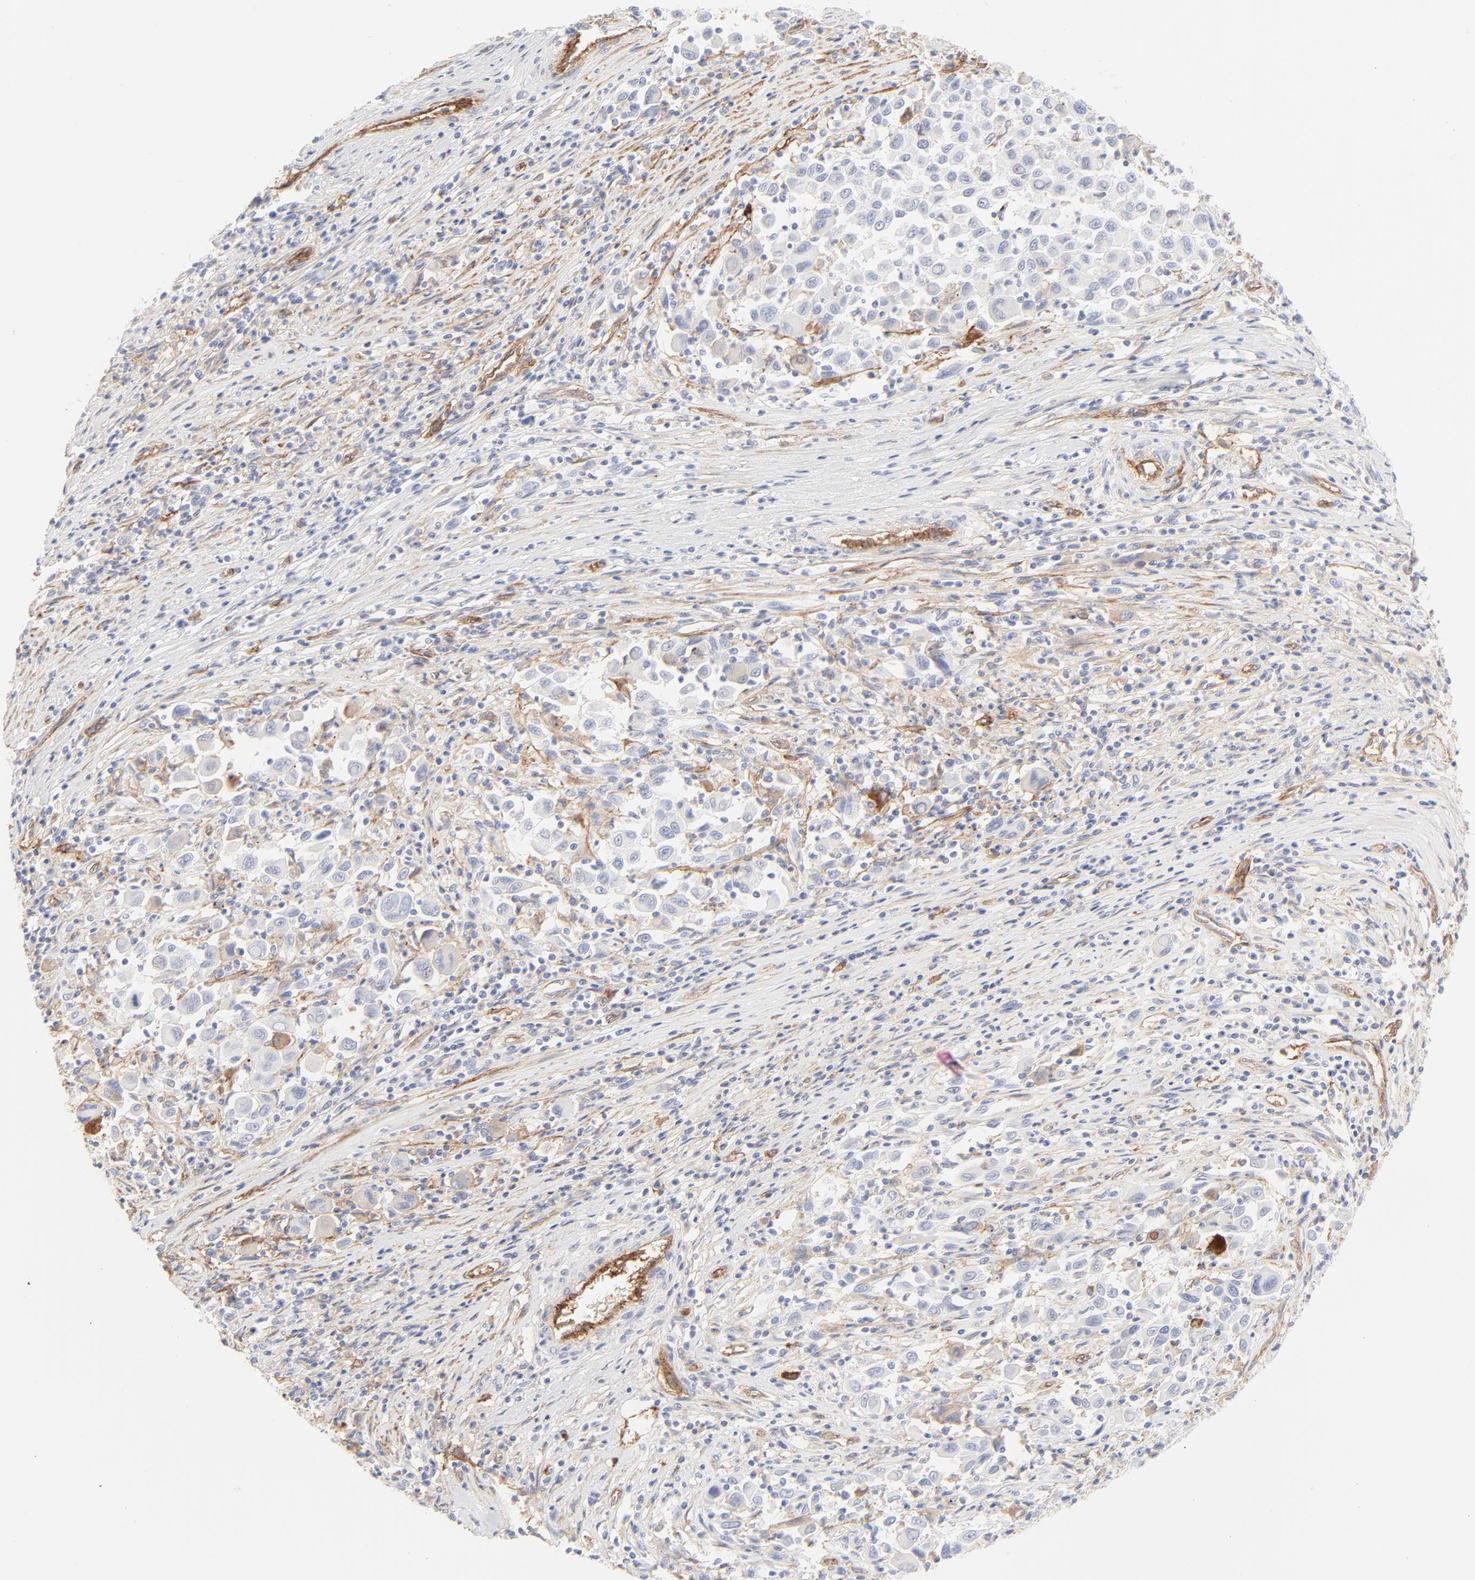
{"staining": {"intensity": "negative", "quantity": "none", "location": "none"}, "tissue": "melanoma", "cell_type": "Tumor cells", "image_type": "cancer", "snomed": [{"axis": "morphology", "description": "Malignant melanoma, Metastatic site"}, {"axis": "topography", "description": "Lymph node"}], "caption": "Tumor cells are negative for protein expression in human malignant melanoma (metastatic site).", "gene": "ITGA5", "patient": {"sex": "male", "age": 61}}